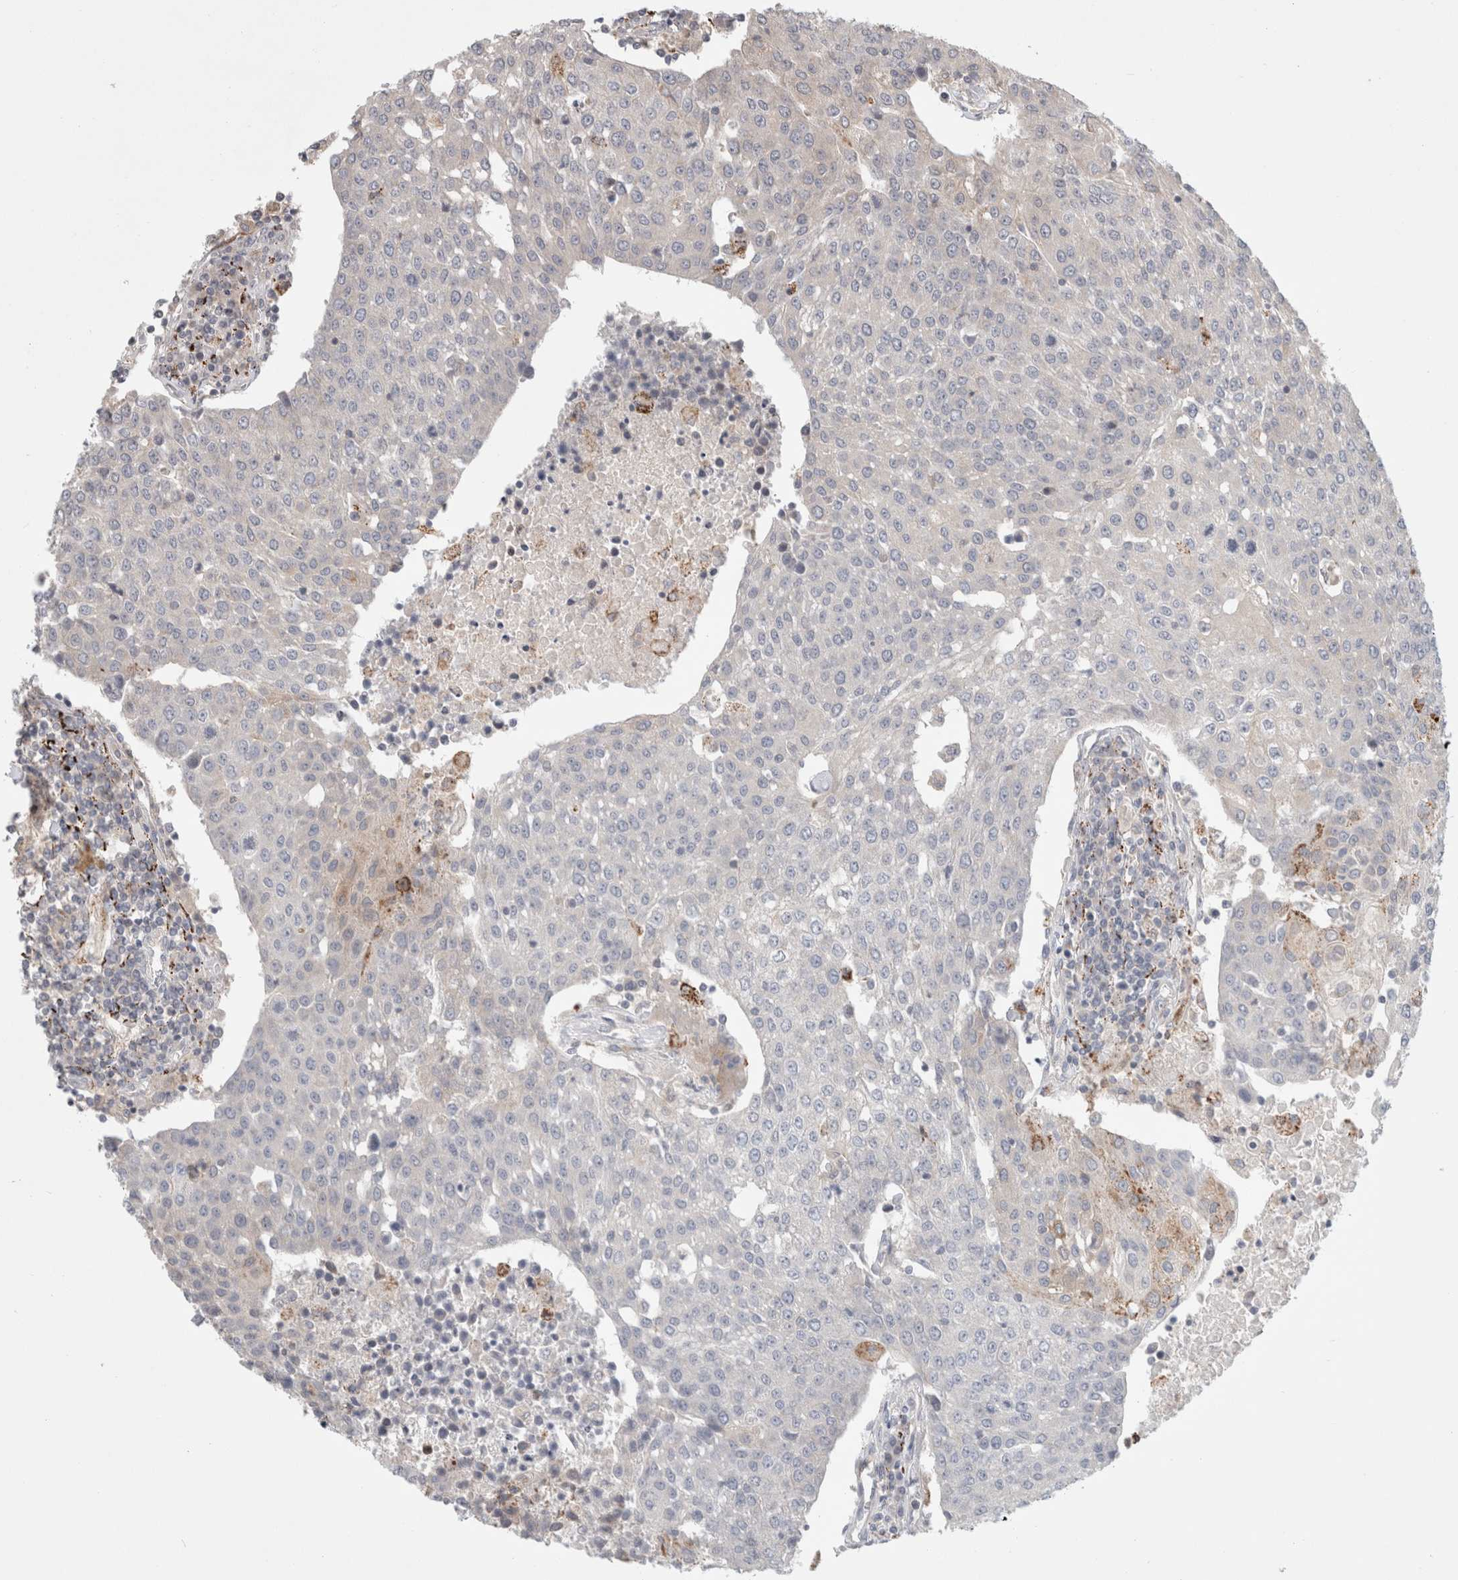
{"staining": {"intensity": "moderate", "quantity": "<25%", "location": "cytoplasmic/membranous"}, "tissue": "urothelial cancer", "cell_type": "Tumor cells", "image_type": "cancer", "snomed": [{"axis": "morphology", "description": "Urothelial carcinoma, High grade"}, {"axis": "topography", "description": "Urinary bladder"}], "caption": "DAB (3,3'-diaminobenzidine) immunohistochemical staining of urothelial cancer demonstrates moderate cytoplasmic/membranous protein positivity in about <25% of tumor cells.", "gene": "HROB", "patient": {"sex": "female", "age": 85}}